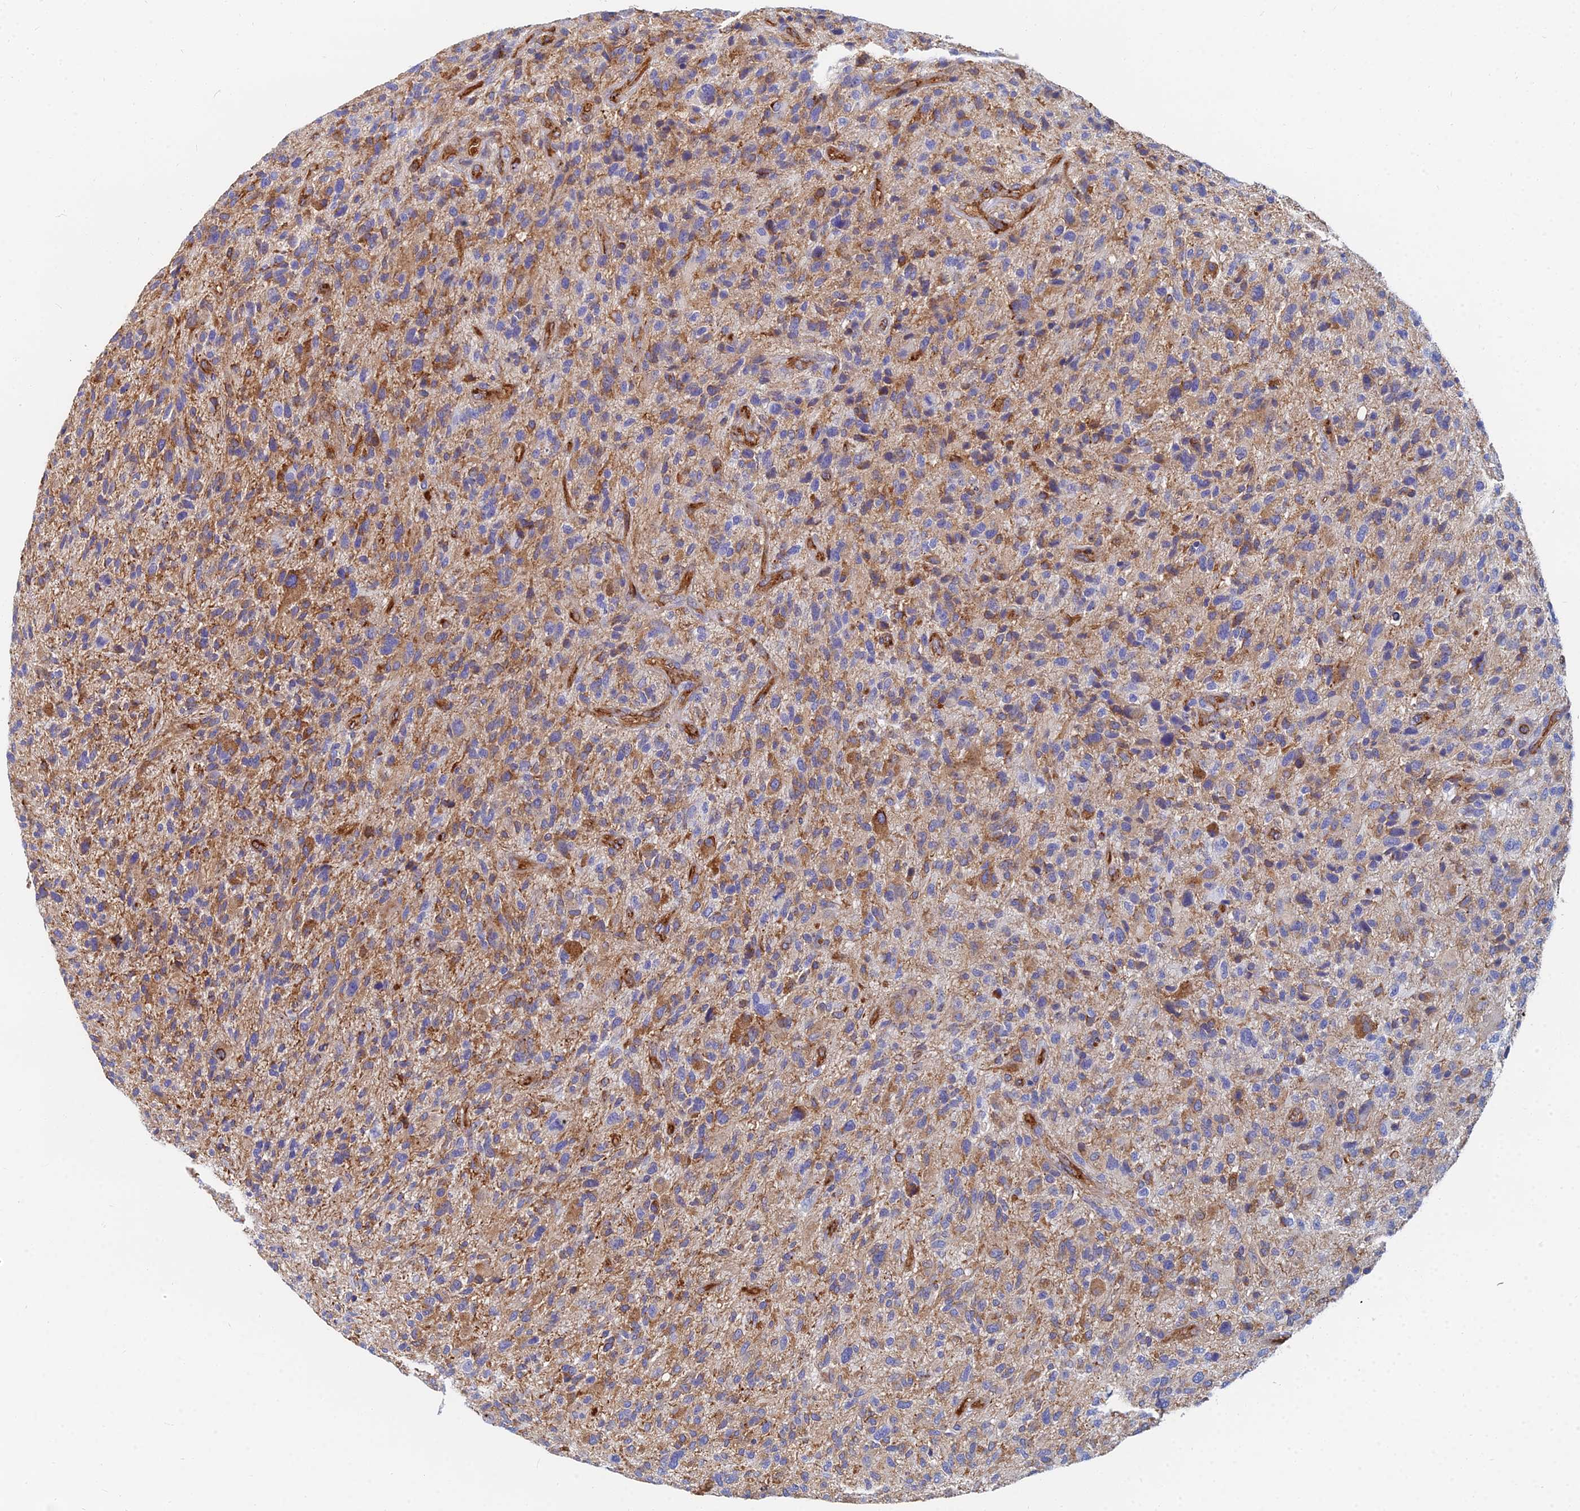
{"staining": {"intensity": "moderate", "quantity": ">75%", "location": "cytoplasmic/membranous"}, "tissue": "glioma", "cell_type": "Tumor cells", "image_type": "cancer", "snomed": [{"axis": "morphology", "description": "Glioma, malignant, High grade"}, {"axis": "topography", "description": "Brain"}], "caption": "The image shows staining of high-grade glioma (malignant), revealing moderate cytoplasmic/membranous protein expression (brown color) within tumor cells.", "gene": "GPR42", "patient": {"sex": "male", "age": 47}}